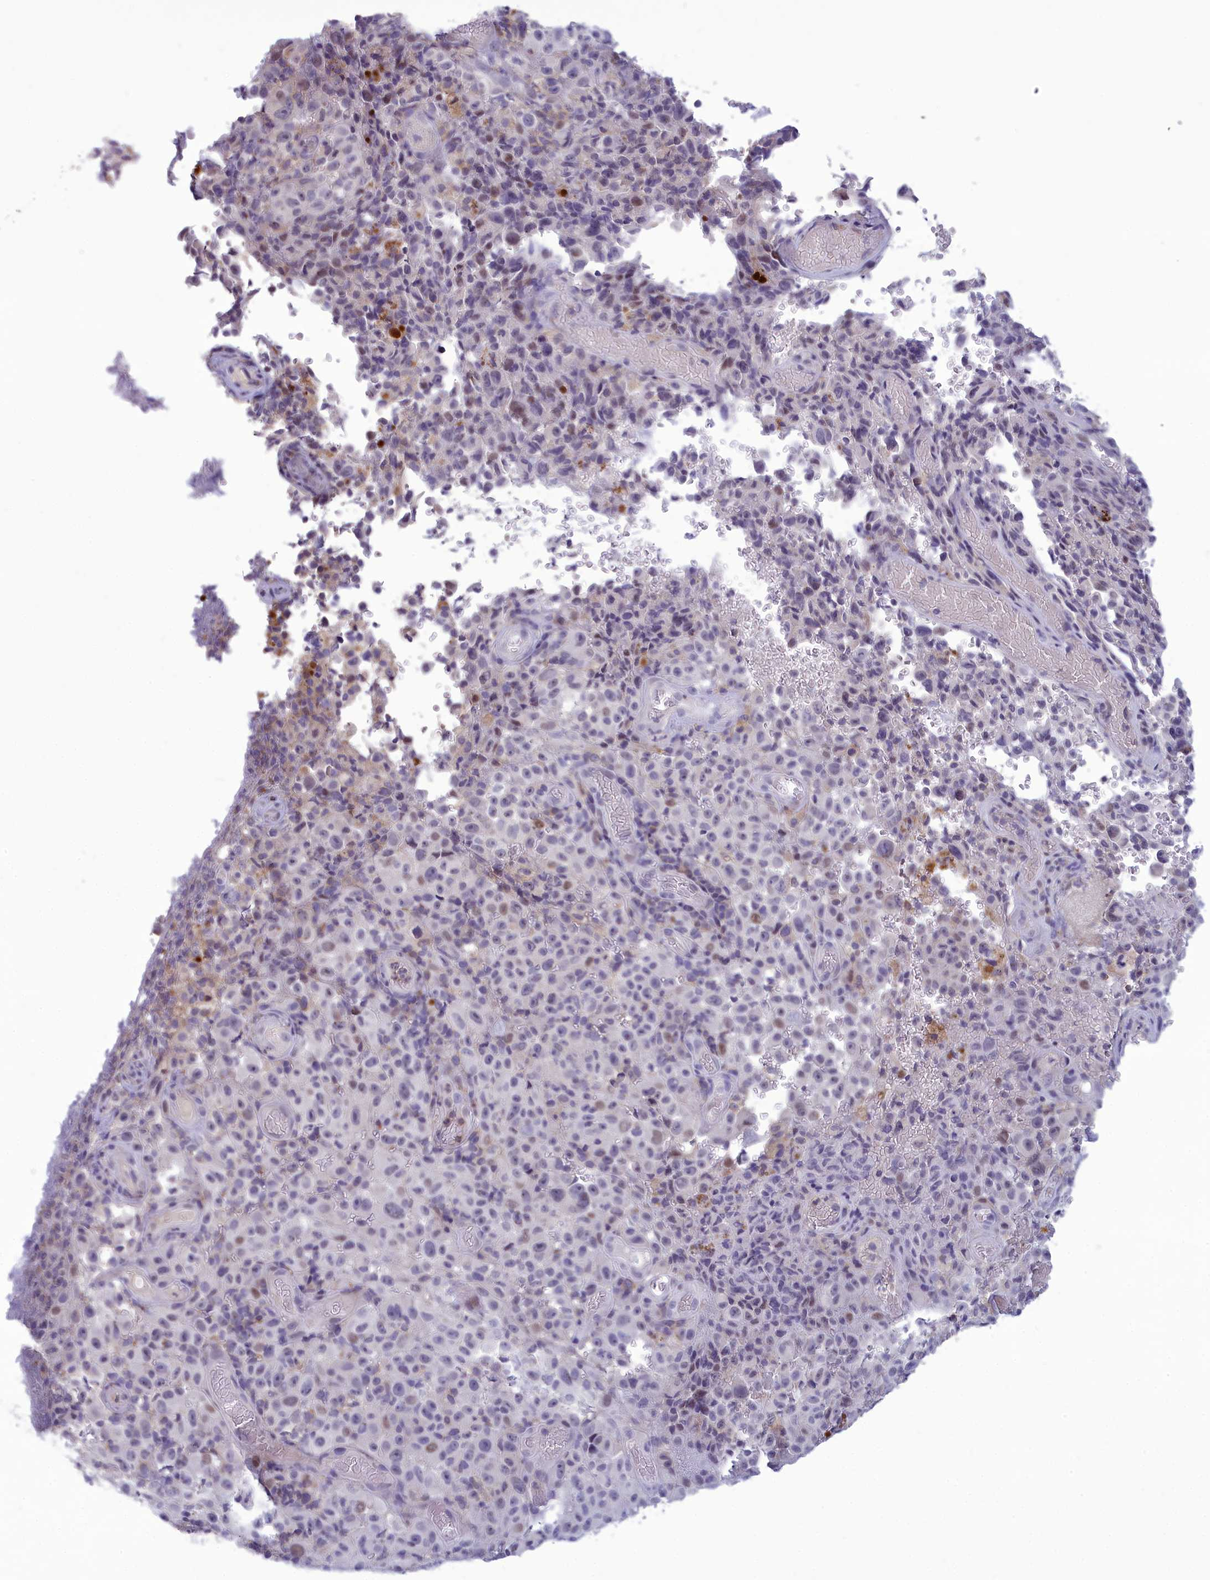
{"staining": {"intensity": "negative", "quantity": "none", "location": "none"}, "tissue": "melanoma", "cell_type": "Tumor cells", "image_type": "cancer", "snomed": [{"axis": "morphology", "description": "Malignant melanoma, NOS"}, {"axis": "topography", "description": "Skin"}], "caption": "Immunohistochemistry micrograph of melanoma stained for a protein (brown), which demonstrates no staining in tumor cells. (DAB immunohistochemistry (IHC) visualized using brightfield microscopy, high magnification).", "gene": "CORO2A", "patient": {"sex": "female", "age": 82}}